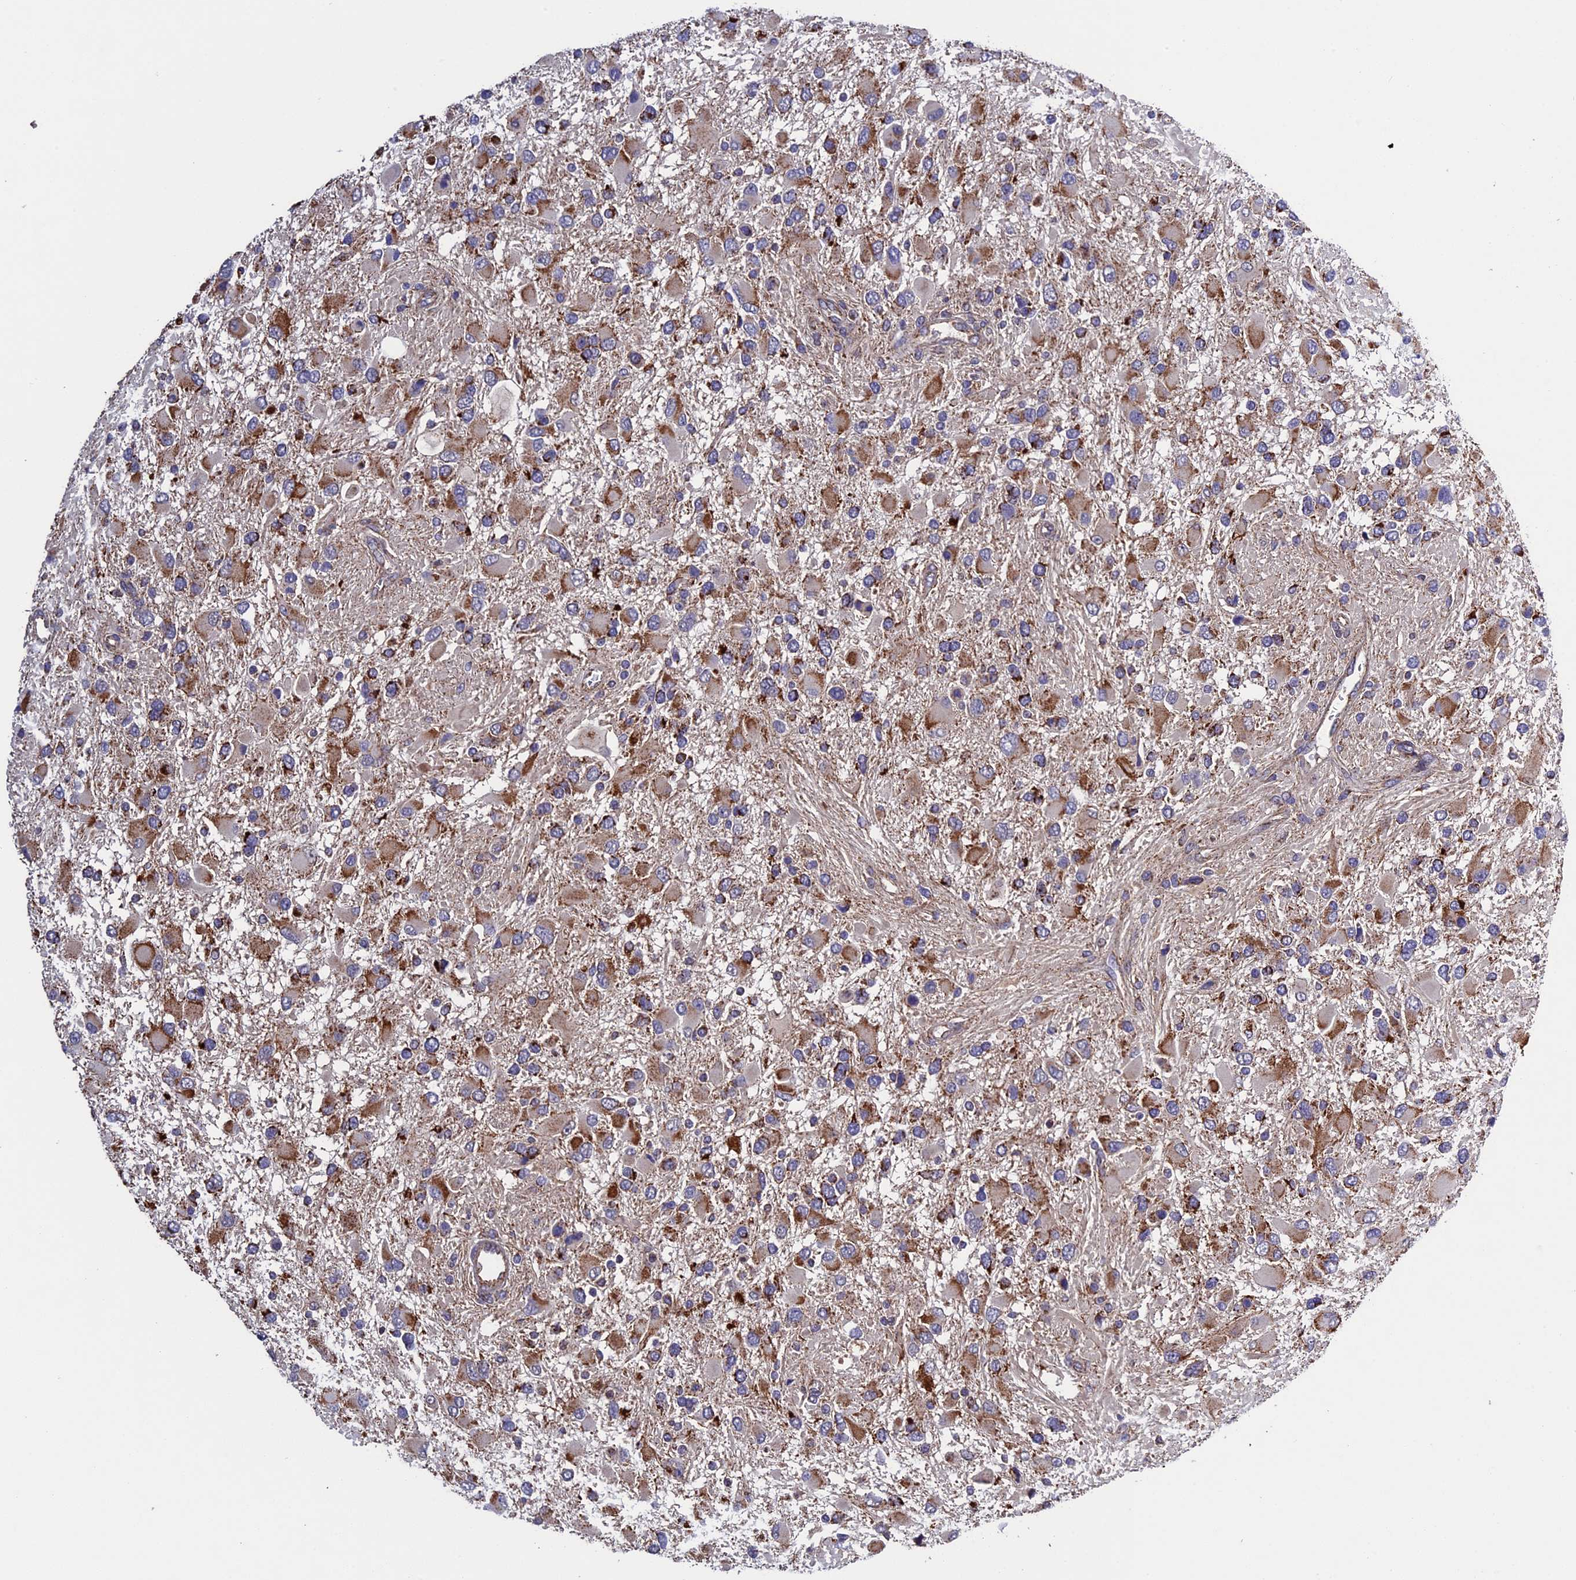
{"staining": {"intensity": "moderate", "quantity": "25%-75%", "location": "cytoplasmic/membranous"}, "tissue": "glioma", "cell_type": "Tumor cells", "image_type": "cancer", "snomed": [{"axis": "morphology", "description": "Glioma, malignant, High grade"}, {"axis": "topography", "description": "Brain"}], "caption": "Protein expression analysis of high-grade glioma (malignant) reveals moderate cytoplasmic/membranous positivity in approximately 25%-75% of tumor cells. The staining is performed using DAB (3,3'-diaminobenzidine) brown chromogen to label protein expression. The nuclei are counter-stained blue using hematoxylin.", "gene": "RNF17", "patient": {"sex": "male", "age": 53}}